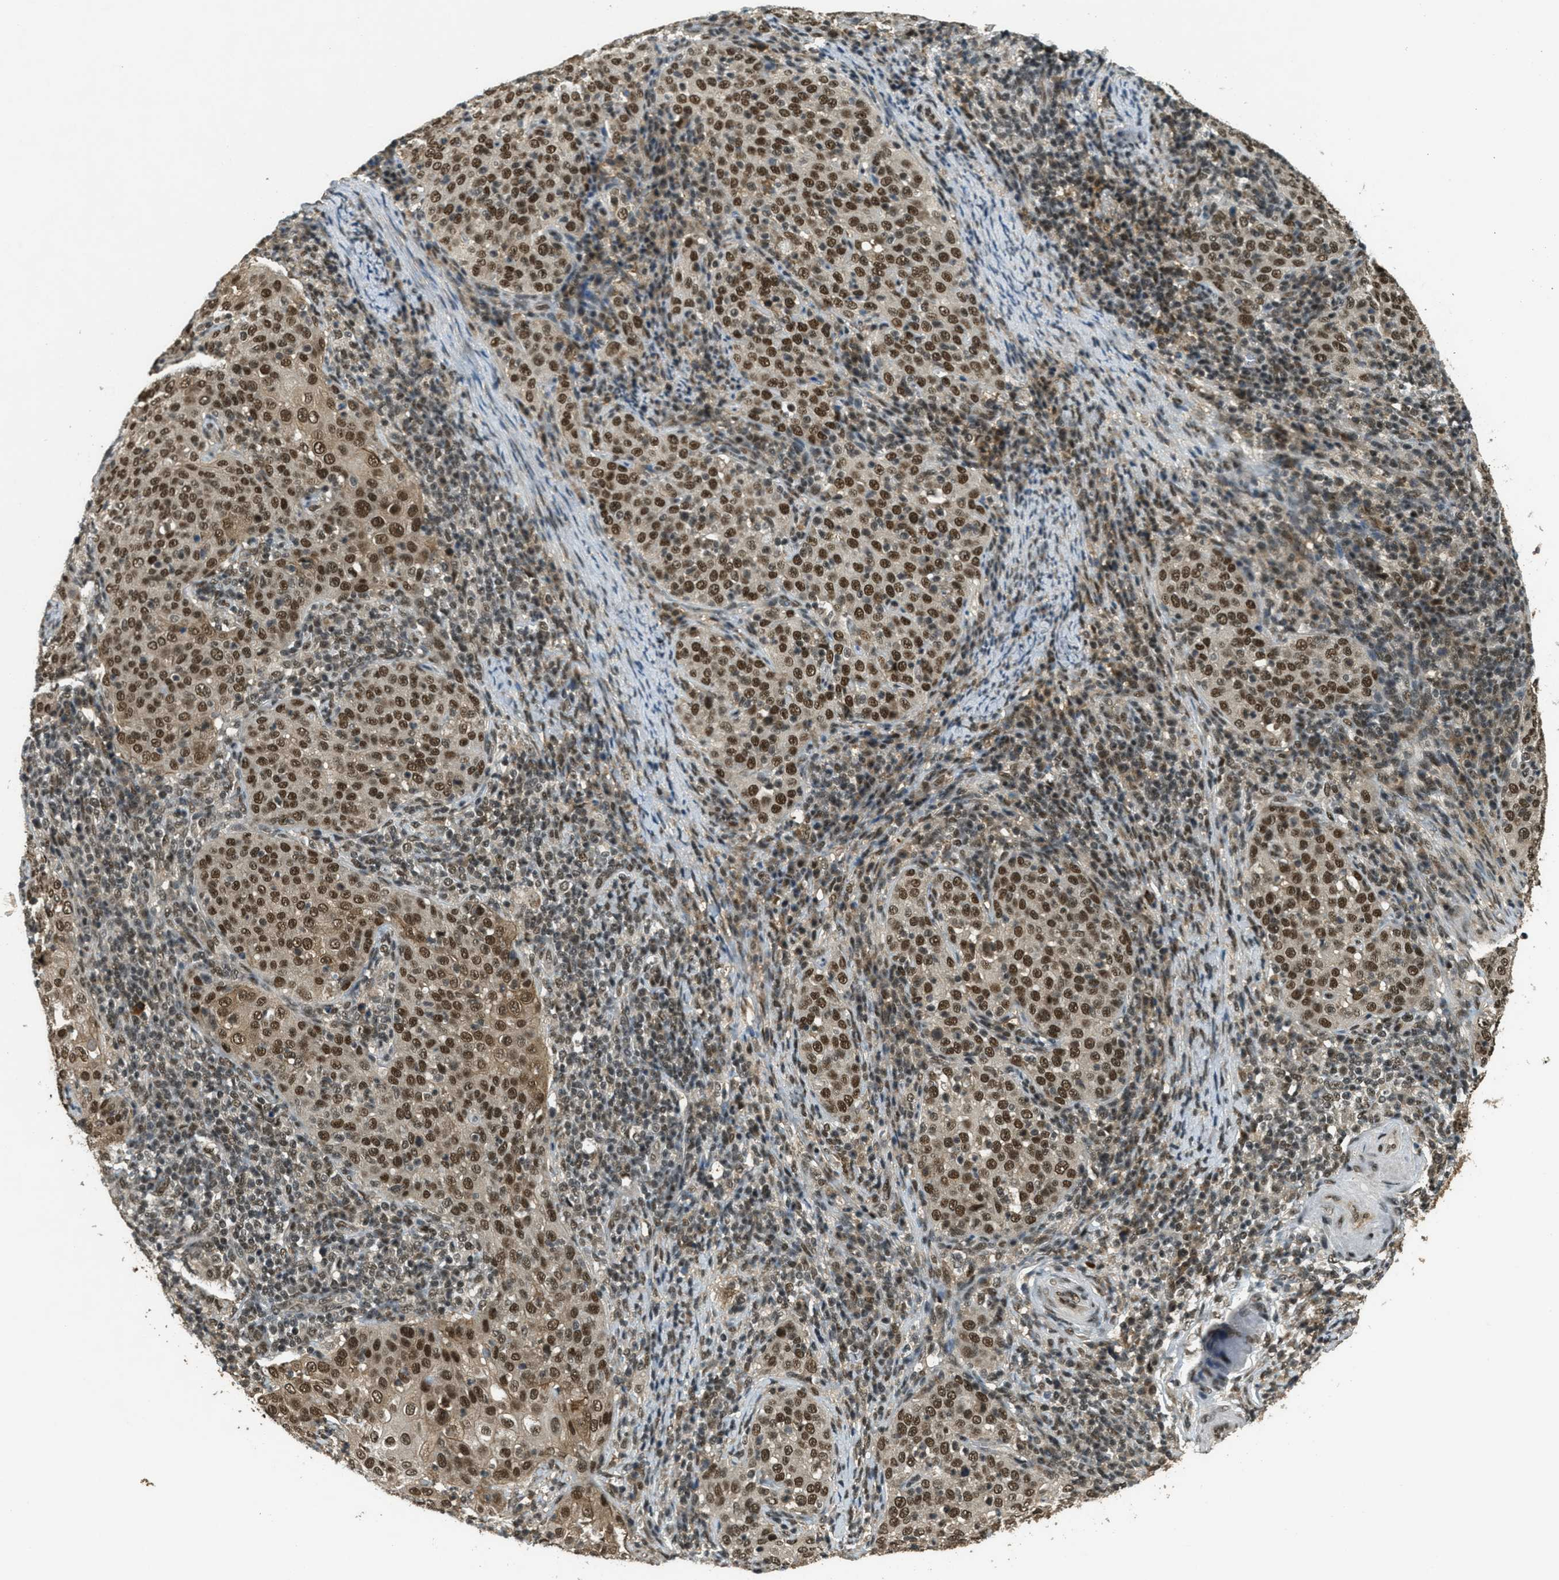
{"staining": {"intensity": "strong", "quantity": ">75%", "location": "cytoplasmic/membranous,nuclear"}, "tissue": "cervical cancer", "cell_type": "Tumor cells", "image_type": "cancer", "snomed": [{"axis": "morphology", "description": "Squamous cell carcinoma, NOS"}, {"axis": "topography", "description": "Cervix"}], "caption": "Cervical squamous cell carcinoma stained for a protein (brown) demonstrates strong cytoplasmic/membranous and nuclear positive staining in approximately >75% of tumor cells.", "gene": "ZNF148", "patient": {"sex": "female", "age": 51}}